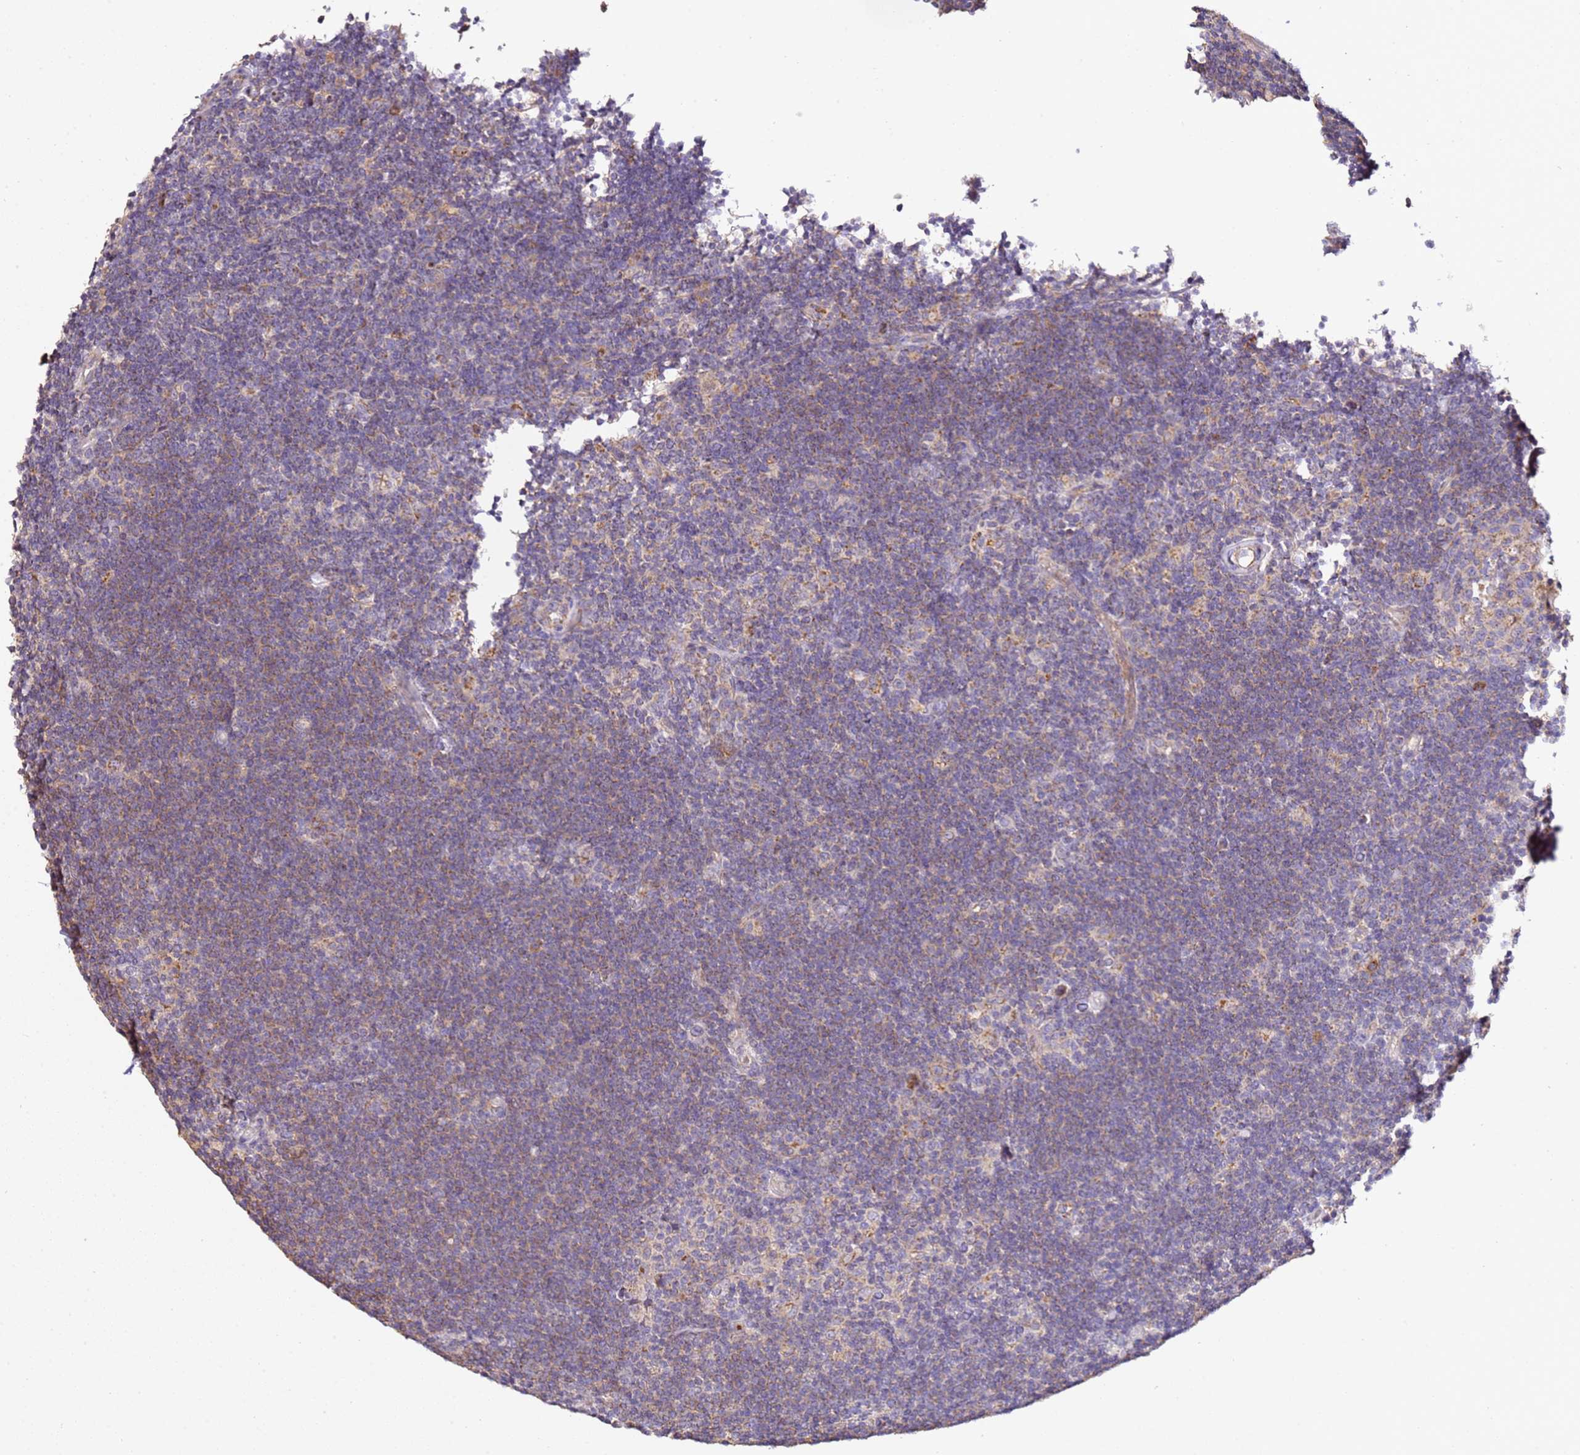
{"staining": {"intensity": "negative", "quantity": "none", "location": "none"}, "tissue": "lymphoma", "cell_type": "Tumor cells", "image_type": "cancer", "snomed": [{"axis": "morphology", "description": "Hodgkin's disease, NOS"}, {"axis": "topography", "description": "Lymph node"}], "caption": "Immunohistochemistry image of Hodgkin's disease stained for a protein (brown), which reveals no expression in tumor cells.", "gene": "OR2B11", "patient": {"sex": "female", "age": 57}}